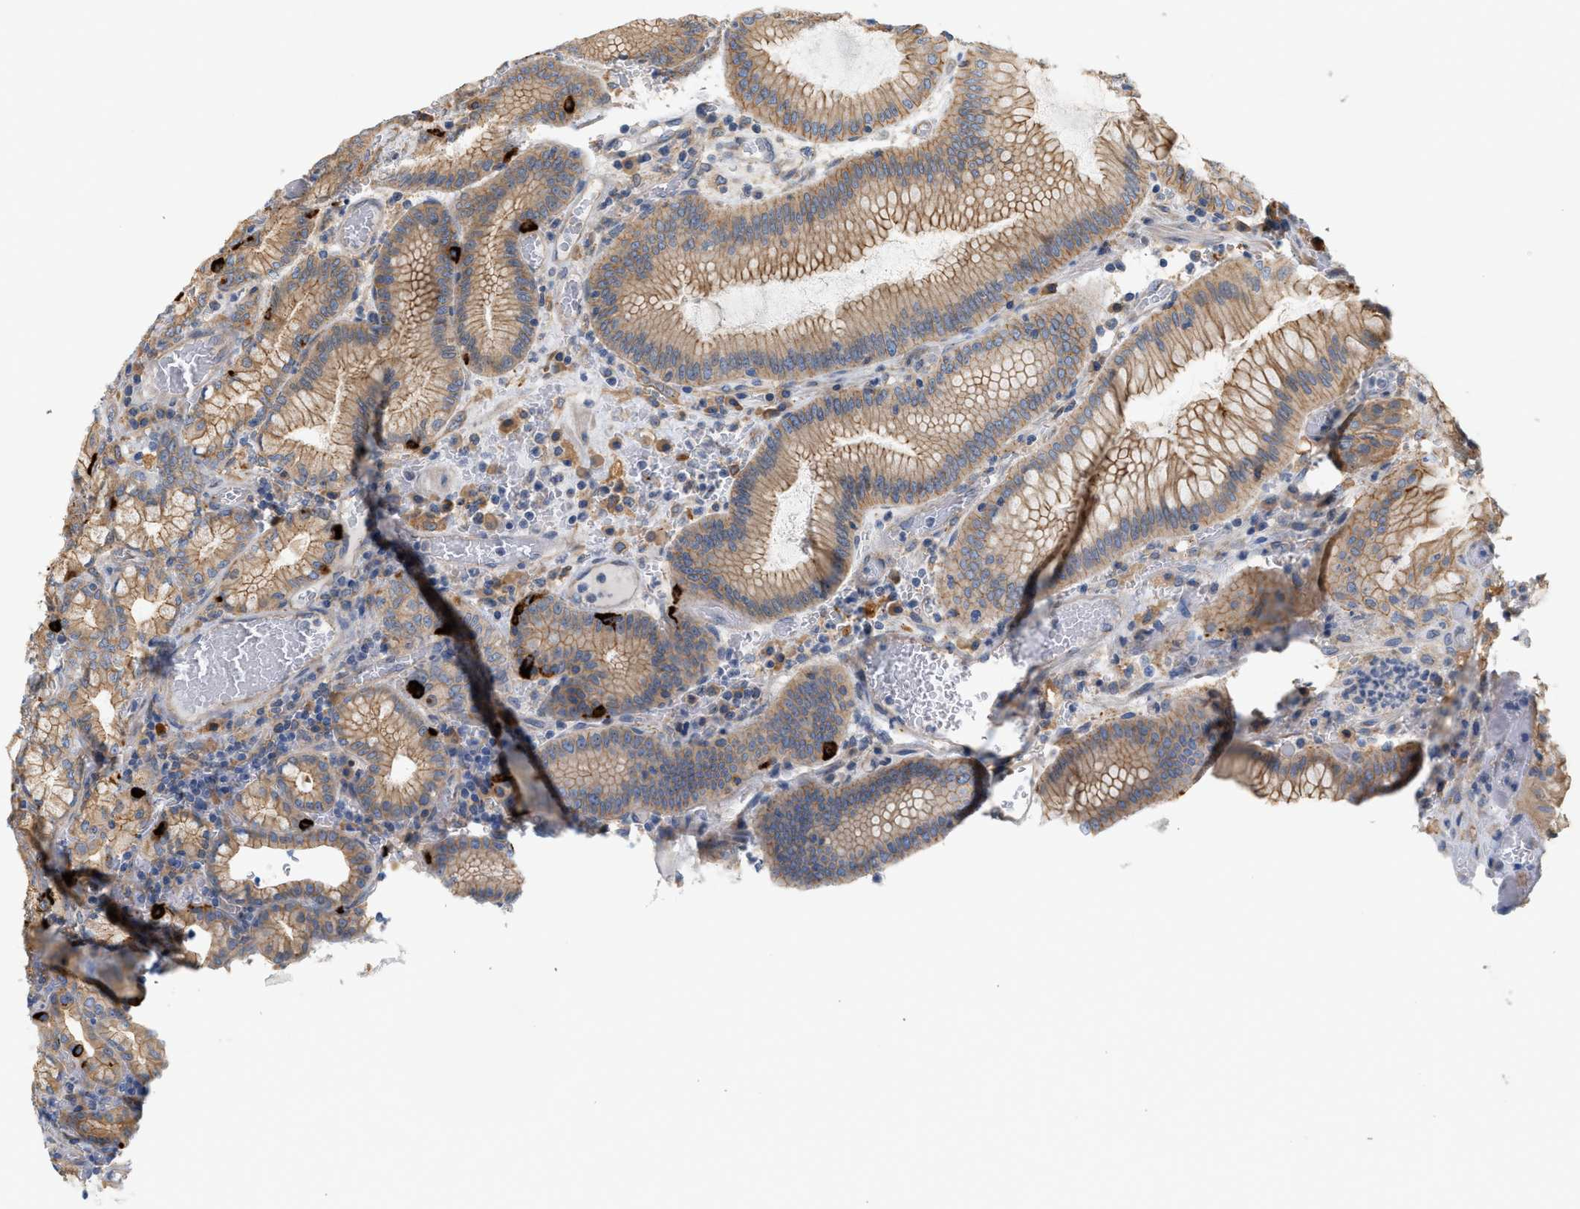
{"staining": {"intensity": "moderate", "quantity": ">75%", "location": "cytoplasmic/membranous"}, "tissue": "stomach", "cell_type": "Glandular cells", "image_type": "normal", "snomed": [{"axis": "morphology", "description": "Normal tissue, NOS"}, {"axis": "morphology", "description": "Carcinoid, malignant, NOS"}, {"axis": "topography", "description": "Stomach, upper"}], "caption": "DAB (3,3'-diaminobenzidine) immunohistochemical staining of normal human stomach shows moderate cytoplasmic/membranous protein staining in about >75% of glandular cells.", "gene": "CTXN1", "patient": {"sex": "male", "age": 39}}